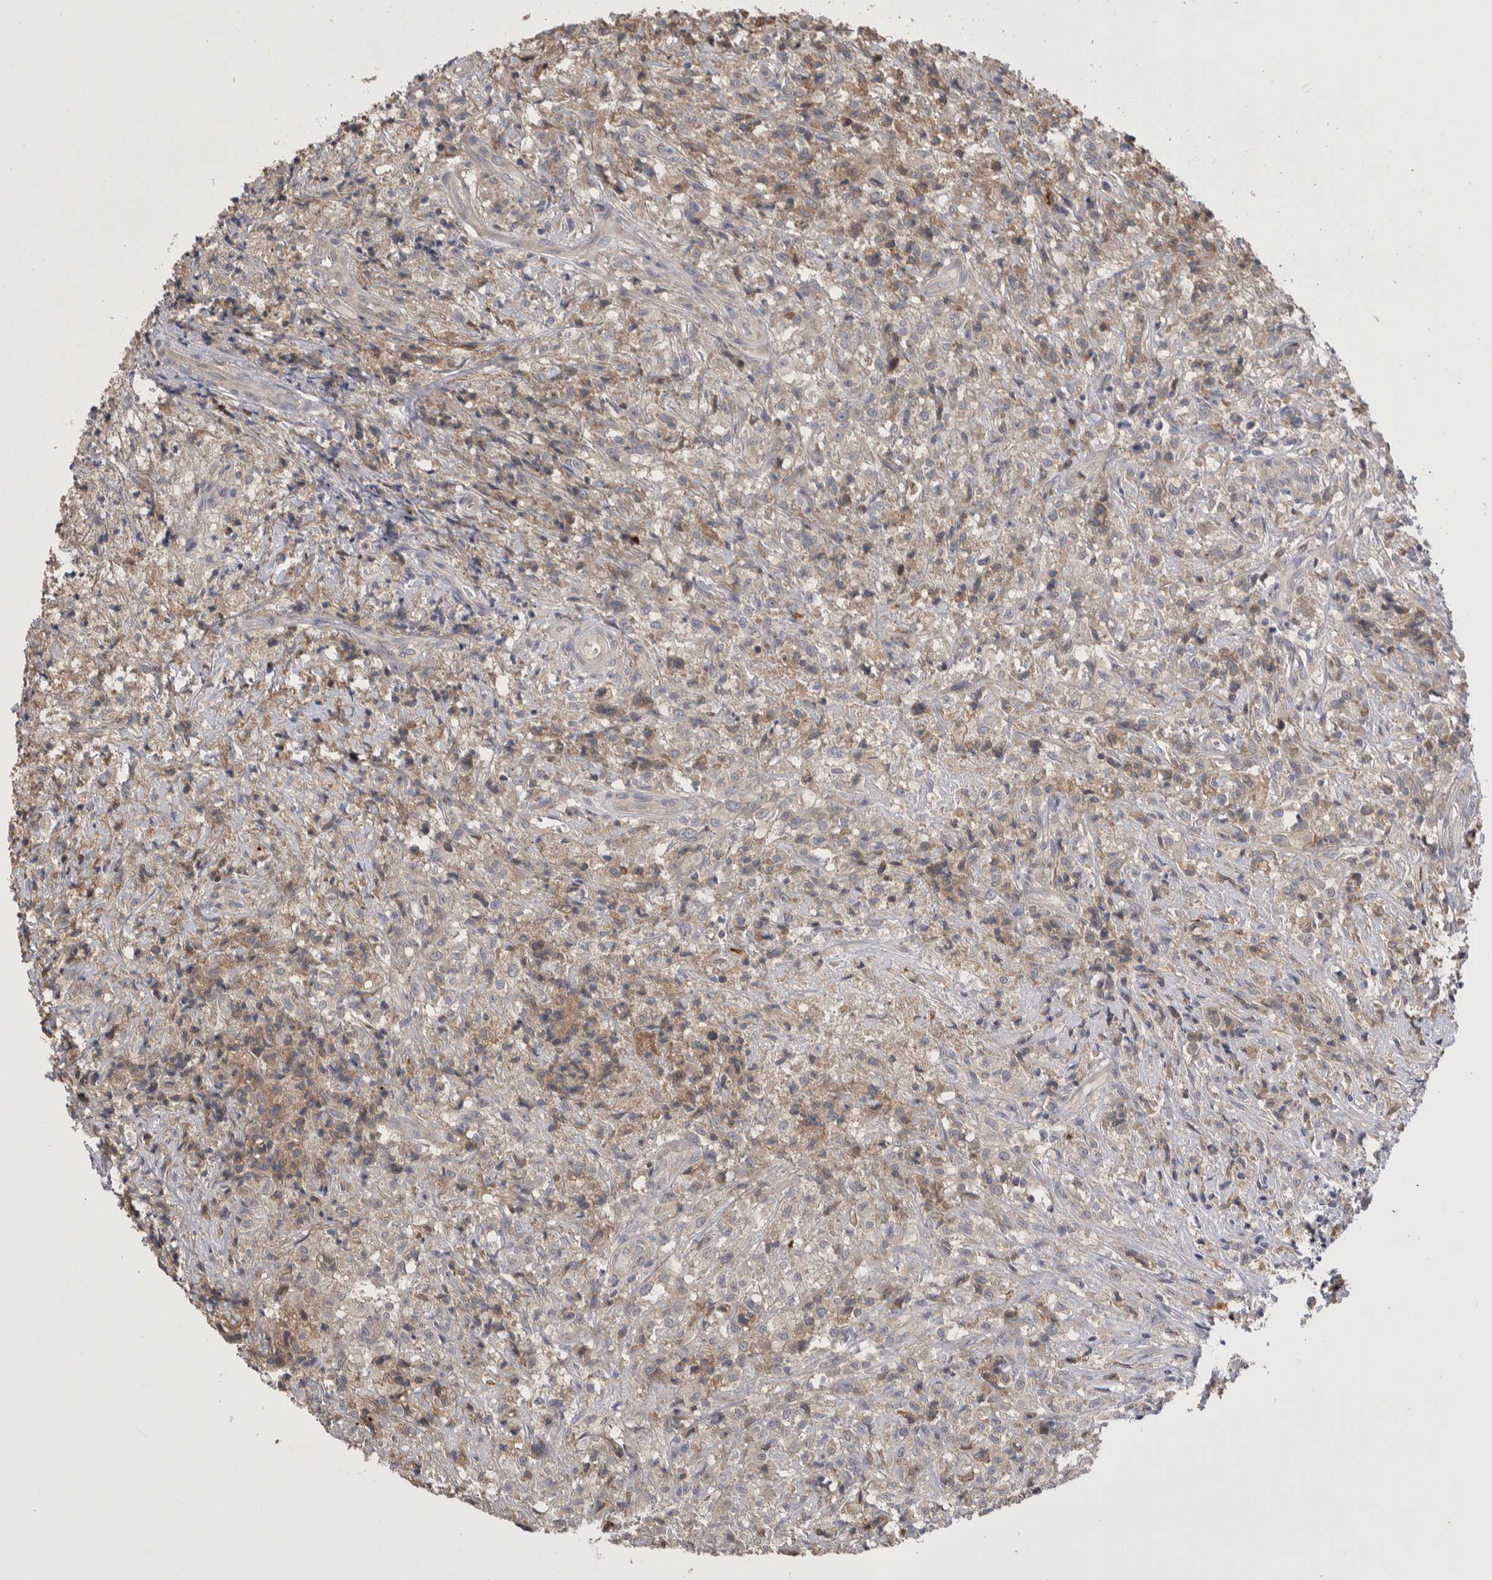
{"staining": {"intensity": "moderate", "quantity": "25%-75%", "location": "cytoplasmic/membranous"}, "tissue": "testis cancer", "cell_type": "Tumor cells", "image_type": "cancer", "snomed": [{"axis": "morphology", "description": "Carcinoma, Embryonal, NOS"}, {"axis": "topography", "description": "Testis"}], "caption": "An image showing moderate cytoplasmic/membranous positivity in approximately 25%-75% of tumor cells in testis embryonal carcinoma, as visualized by brown immunohistochemical staining.", "gene": "IBTK", "patient": {"sex": "male", "age": 2}}